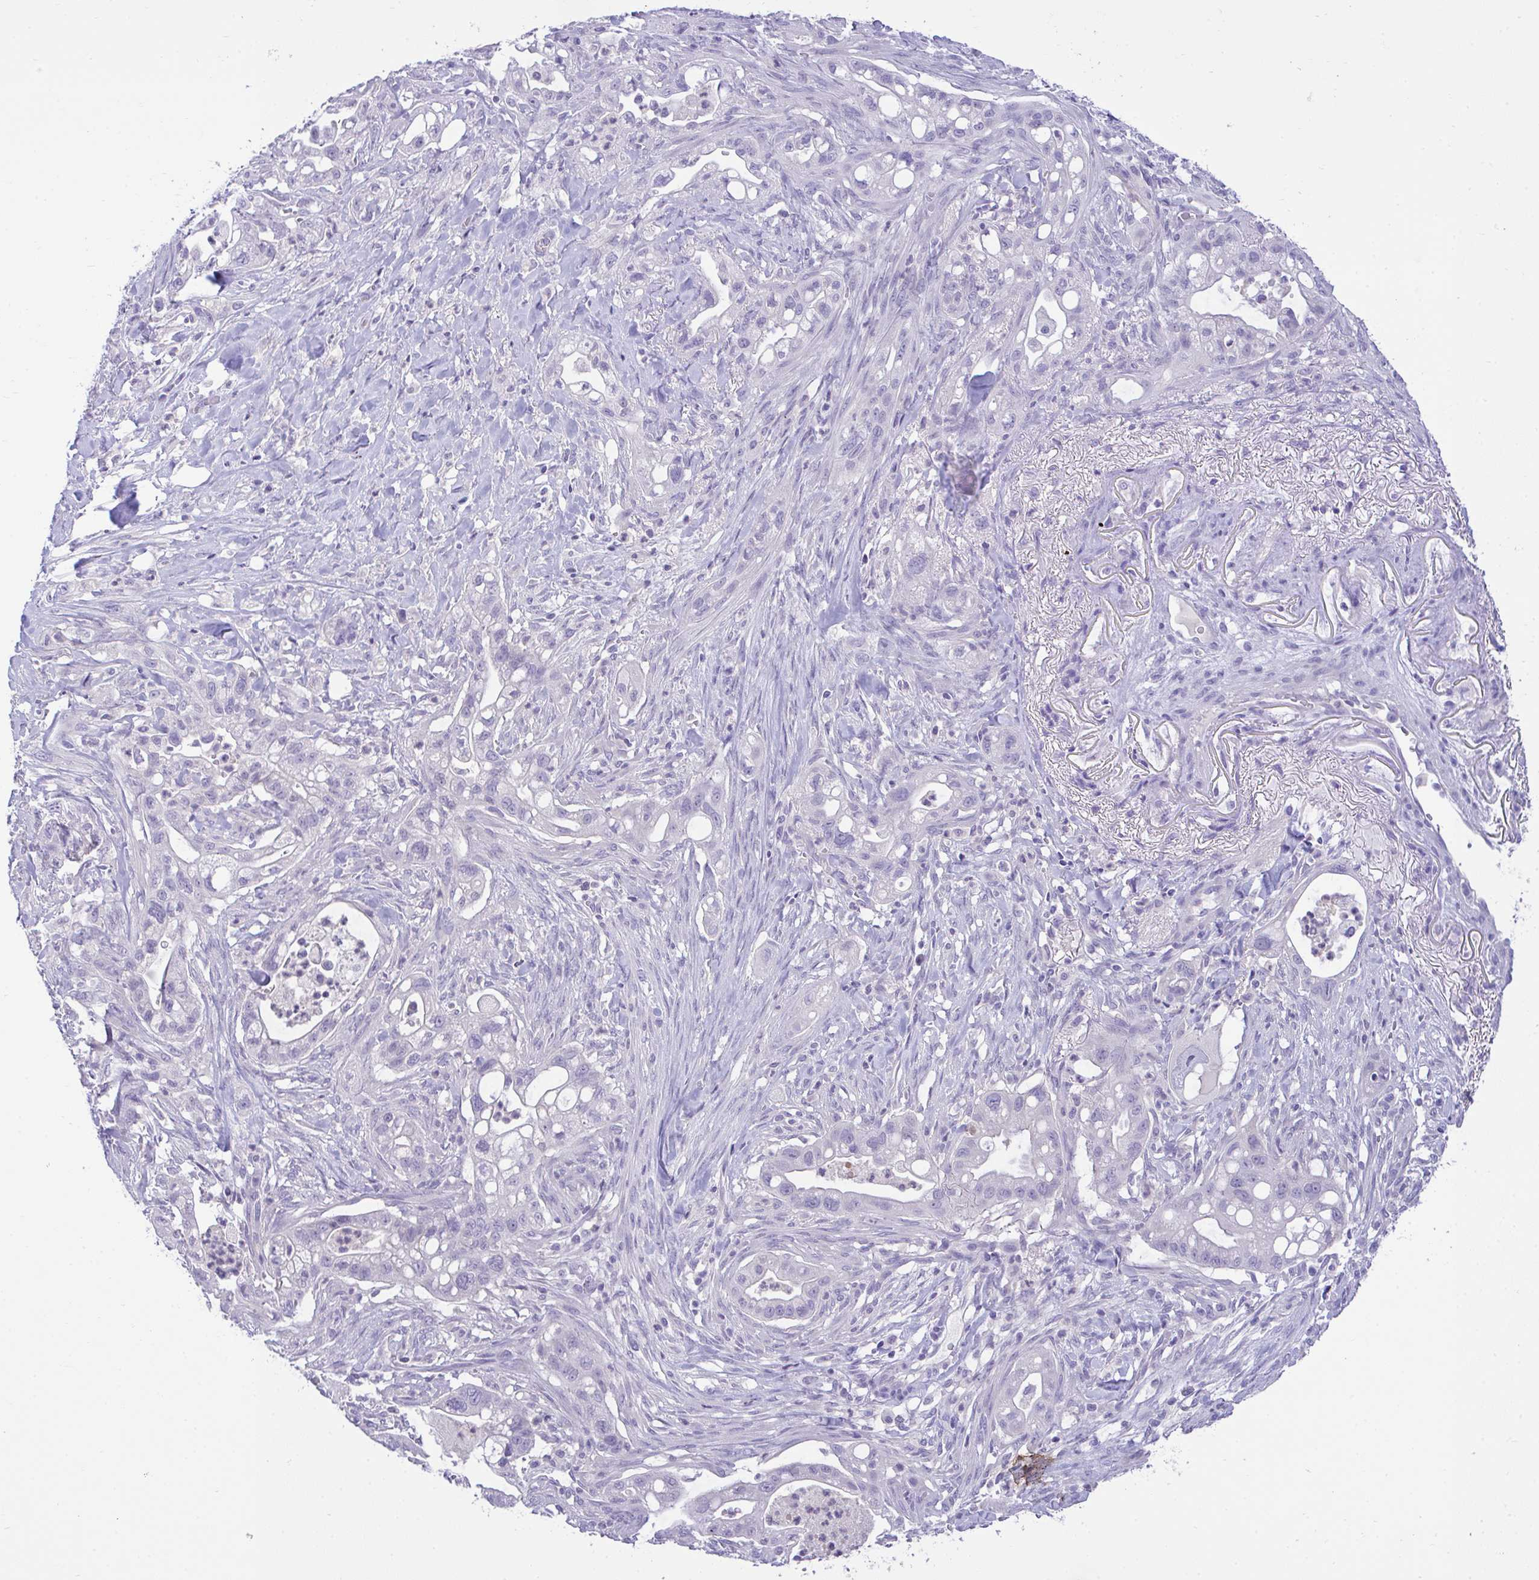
{"staining": {"intensity": "negative", "quantity": "none", "location": "none"}, "tissue": "pancreatic cancer", "cell_type": "Tumor cells", "image_type": "cancer", "snomed": [{"axis": "morphology", "description": "Adenocarcinoma, NOS"}, {"axis": "topography", "description": "Pancreas"}], "caption": "An immunohistochemistry micrograph of pancreatic cancer (adenocarcinoma) is shown. There is no staining in tumor cells of pancreatic cancer (adenocarcinoma).", "gene": "TMCO5A", "patient": {"sex": "male", "age": 44}}